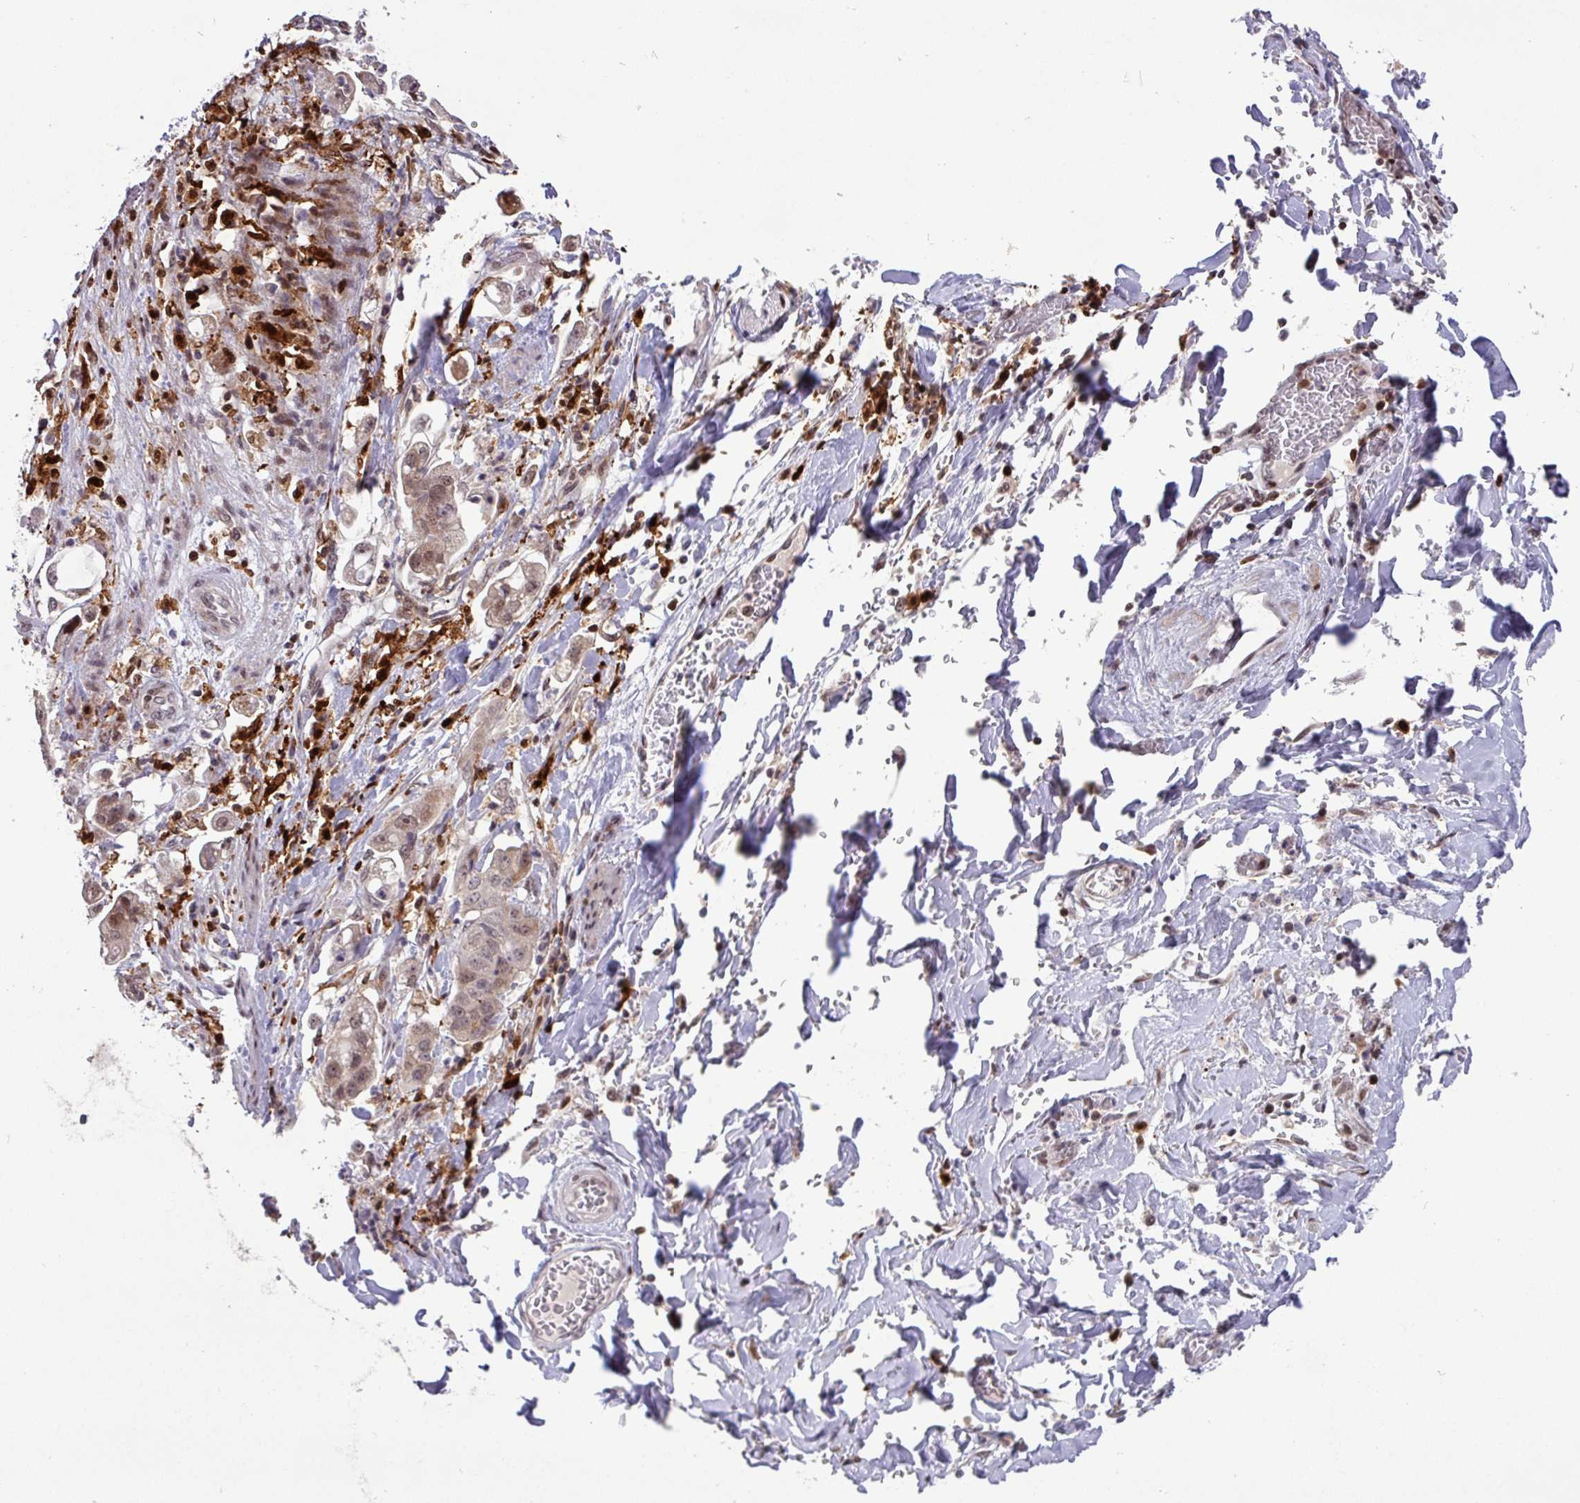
{"staining": {"intensity": "moderate", "quantity": ">75%", "location": "nuclear"}, "tissue": "stomach cancer", "cell_type": "Tumor cells", "image_type": "cancer", "snomed": [{"axis": "morphology", "description": "Adenocarcinoma, NOS"}, {"axis": "topography", "description": "Stomach"}], "caption": "Moderate nuclear protein positivity is appreciated in approximately >75% of tumor cells in stomach adenocarcinoma.", "gene": "BRD3", "patient": {"sex": "male", "age": 62}}